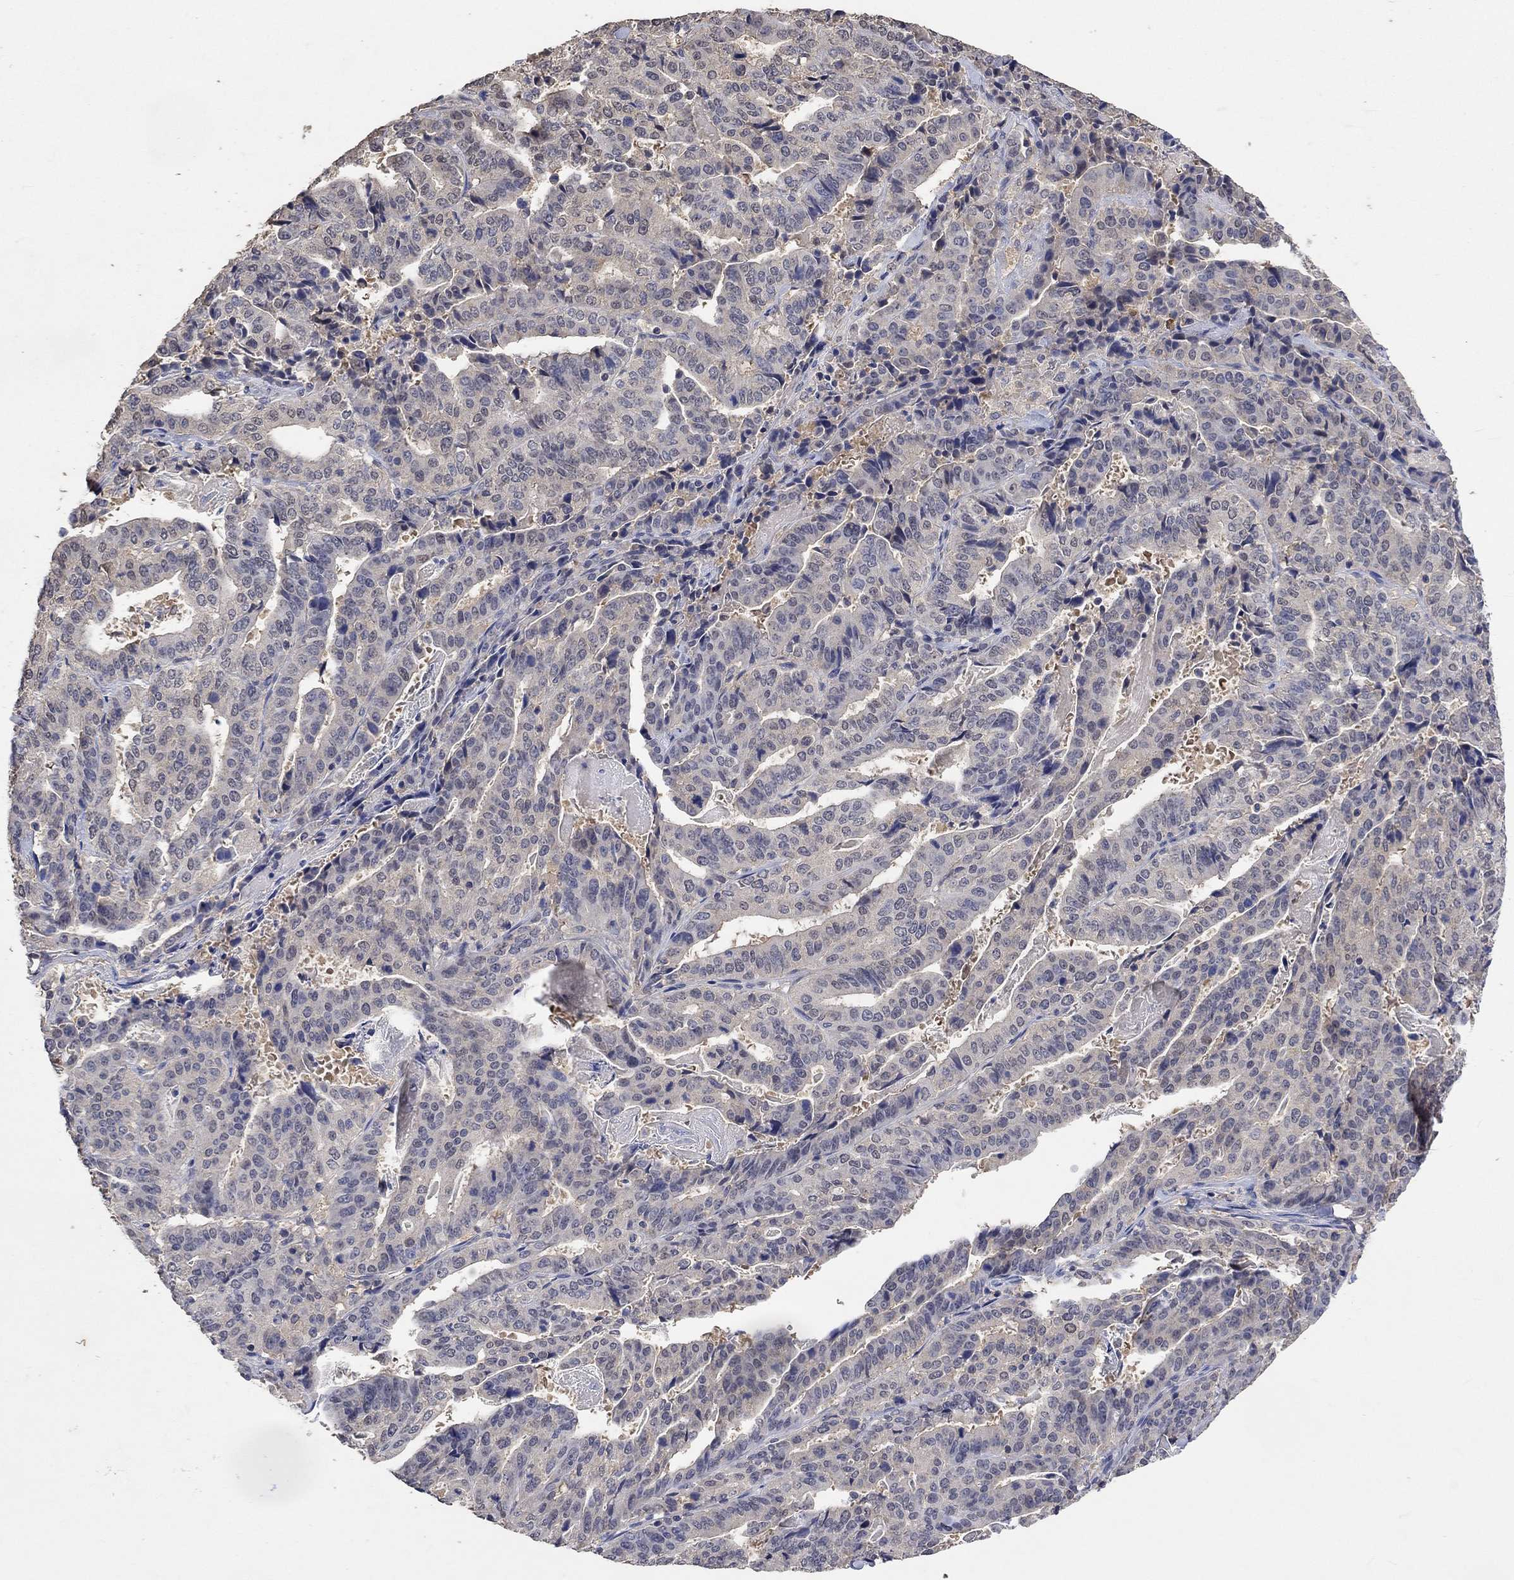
{"staining": {"intensity": "negative", "quantity": "none", "location": "none"}, "tissue": "stomach cancer", "cell_type": "Tumor cells", "image_type": "cancer", "snomed": [{"axis": "morphology", "description": "Adenocarcinoma, NOS"}, {"axis": "topography", "description": "Stomach"}], "caption": "Human stomach cancer stained for a protein using IHC exhibits no staining in tumor cells.", "gene": "PTPN20", "patient": {"sex": "male", "age": 48}}